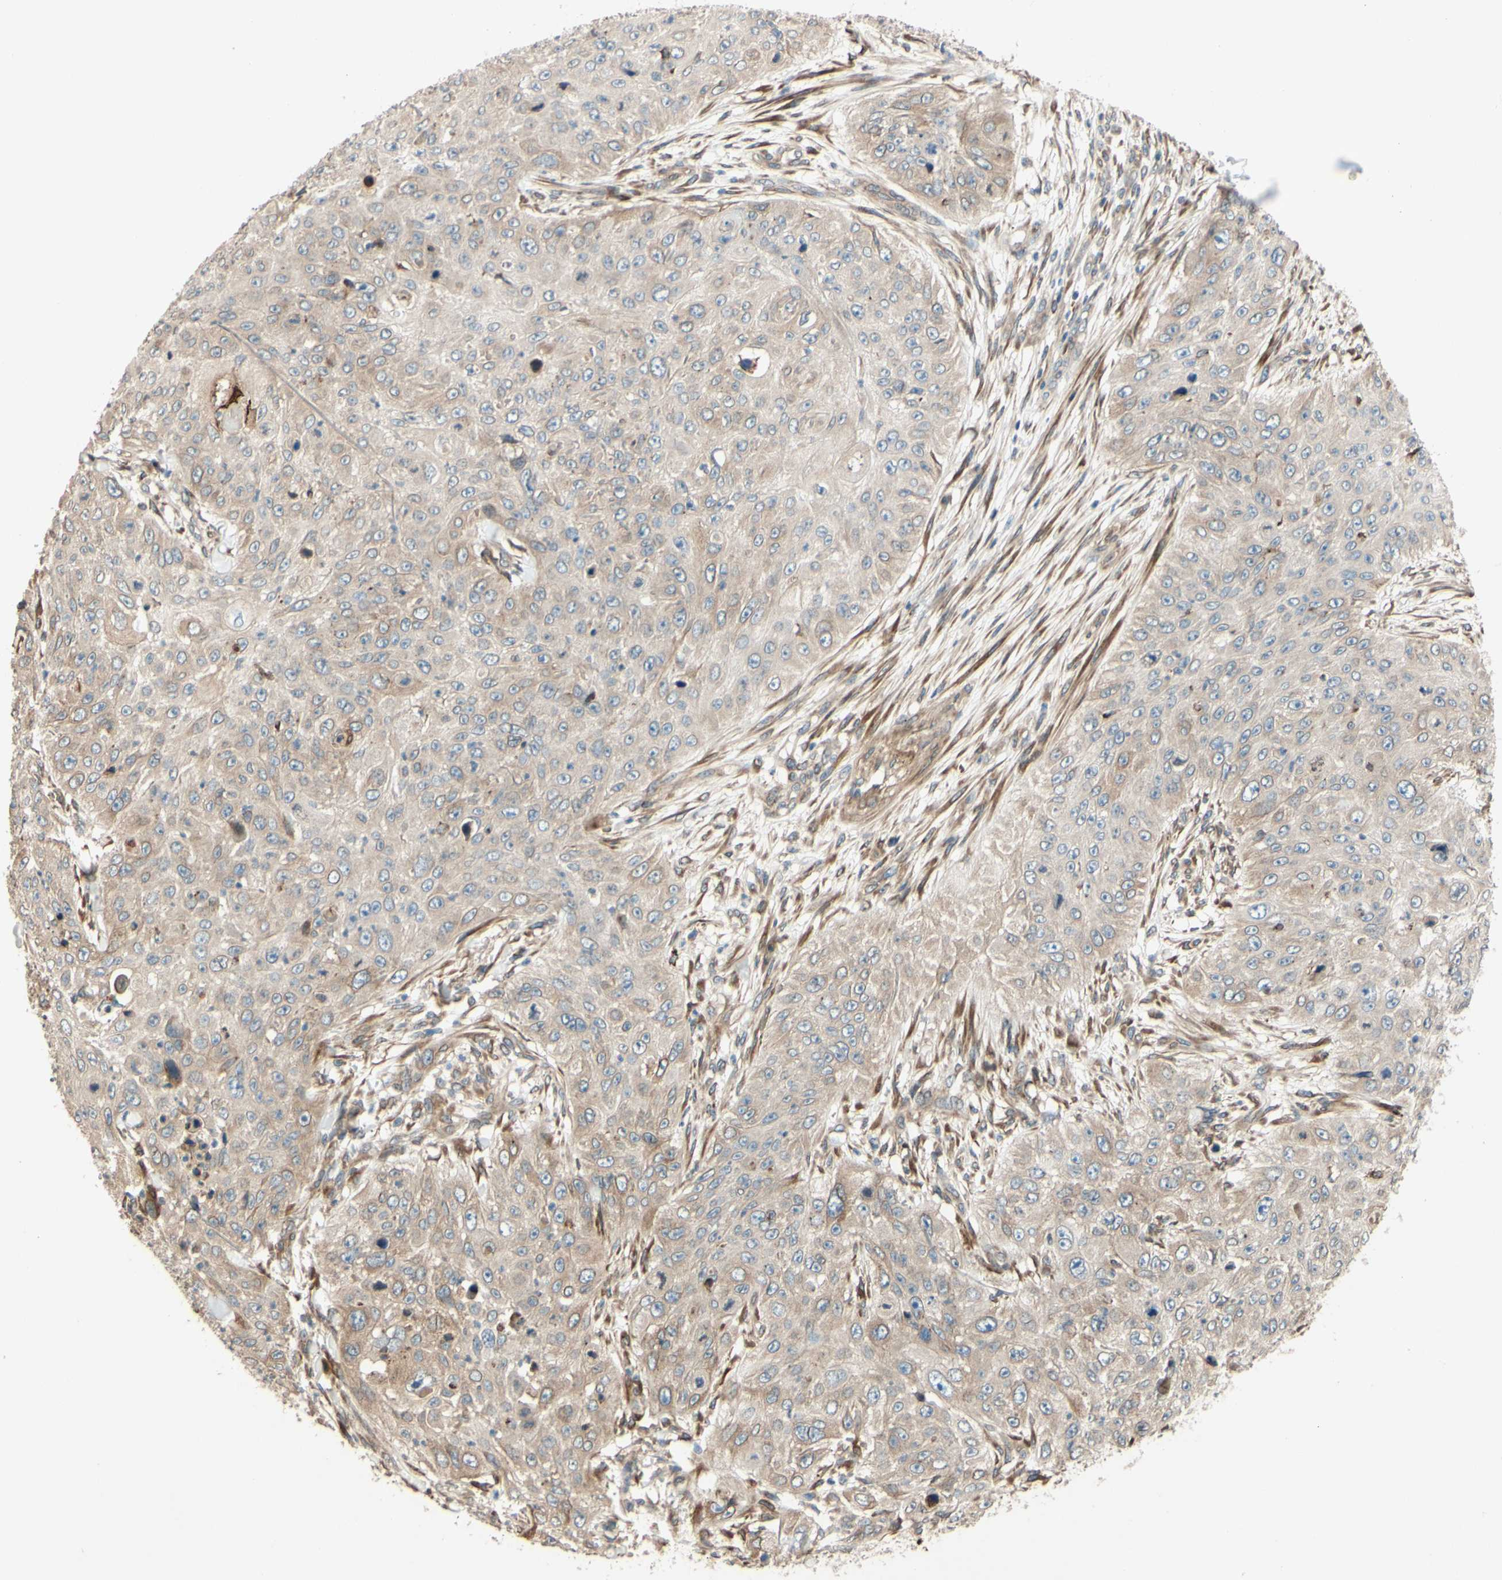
{"staining": {"intensity": "weak", "quantity": ">75%", "location": "cytoplasmic/membranous"}, "tissue": "skin cancer", "cell_type": "Tumor cells", "image_type": "cancer", "snomed": [{"axis": "morphology", "description": "Squamous cell carcinoma, NOS"}, {"axis": "topography", "description": "Skin"}], "caption": "Human skin squamous cell carcinoma stained for a protein (brown) displays weak cytoplasmic/membranous positive positivity in about >75% of tumor cells.", "gene": "PTPRU", "patient": {"sex": "female", "age": 80}}